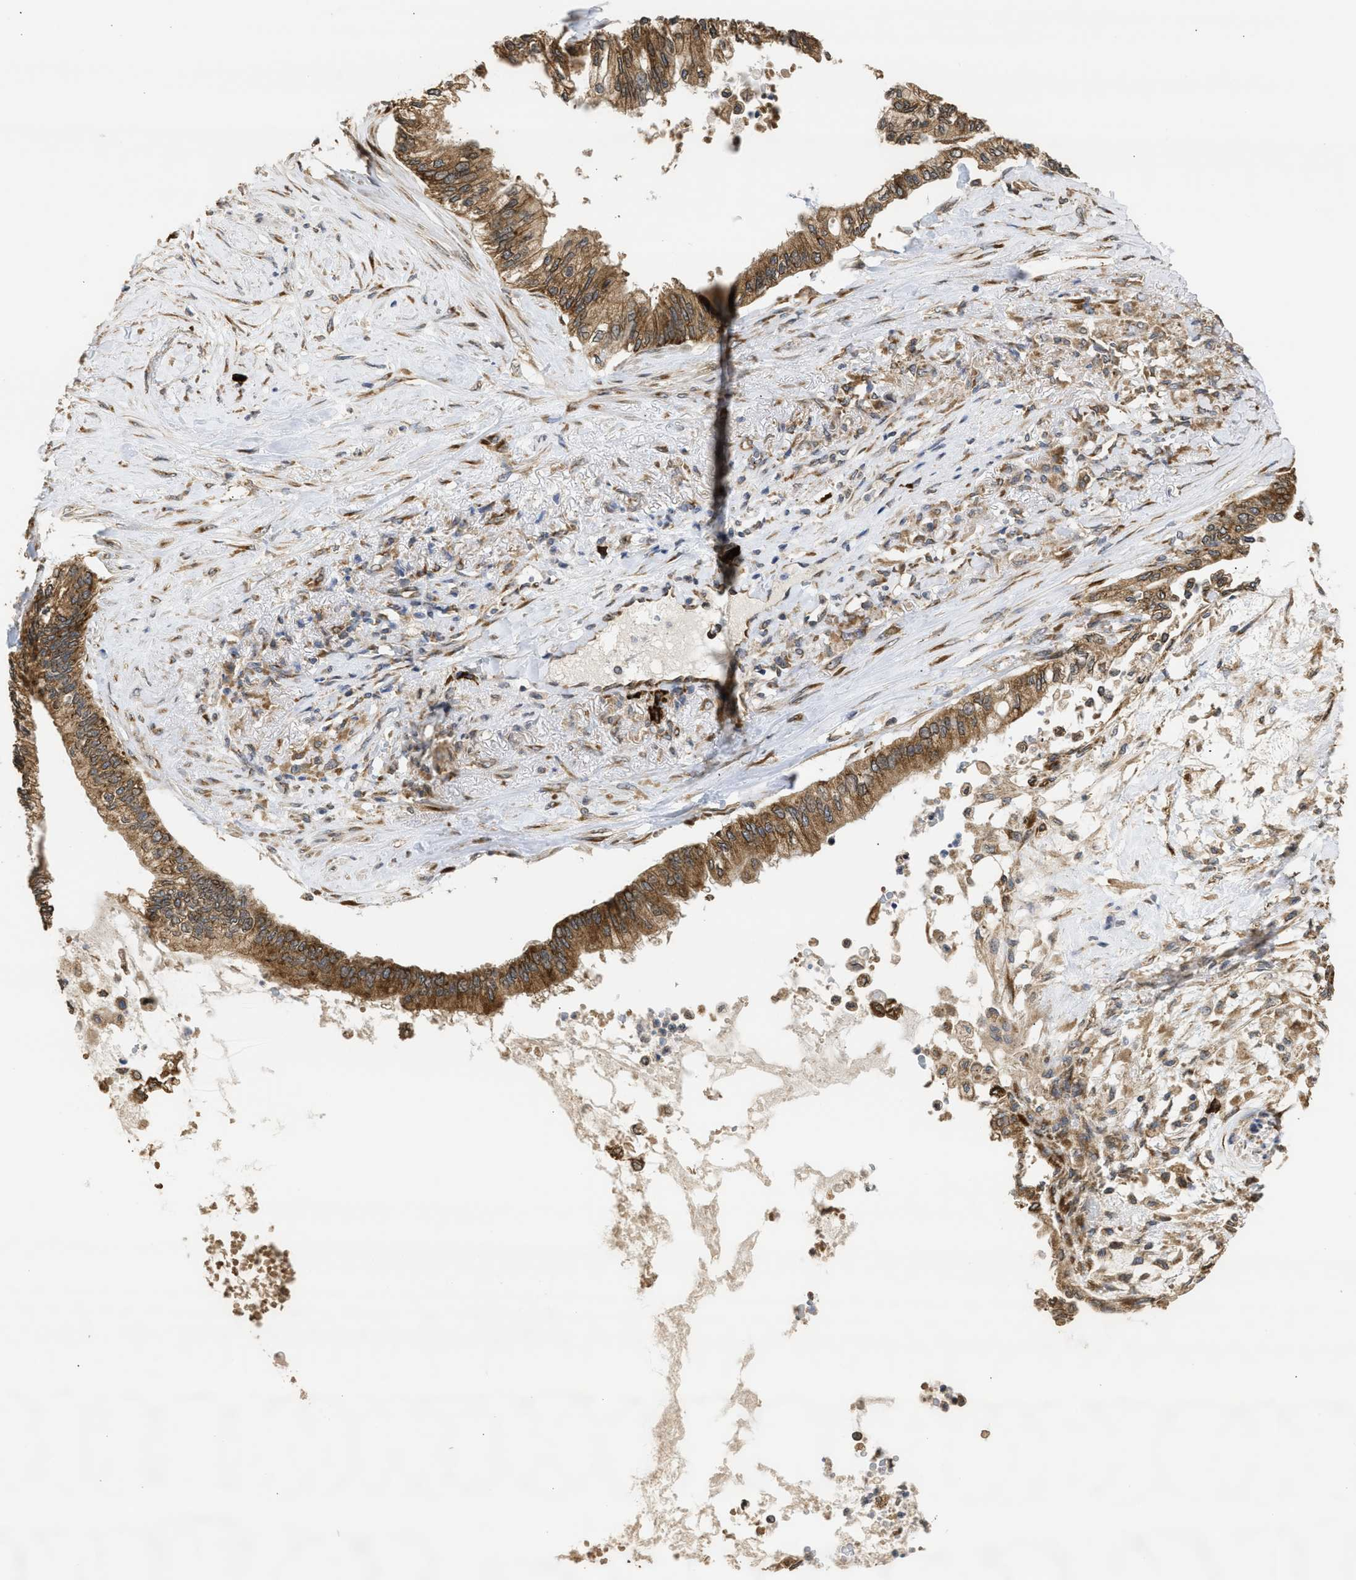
{"staining": {"intensity": "moderate", "quantity": ">75%", "location": "cytoplasmic/membranous"}, "tissue": "pancreatic cancer", "cell_type": "Tumor cells", "image_type": "cancer", "snomed": [{"axis": "morphology", "description": "Normal tissue, NOS"}, {"axis": "morphology", "description": "Adenocarcinoma, NOS"}, {"axis": "topography", "description": "Pancreas"}, {"axis": "topography", "description": "Duodenum"}], "caption": "Pancreatic cancer (adenocarcinoma) stained for a protein exhibits moderate cytoplasmic/membranous positivity in tumor cells. (Stains: DAB in brown, nuclei in blue, Microscopy: brightfield microscopy at high magnification).", "gene": "DNAJC1", "patient": {"sex": "female", "age": 60}}